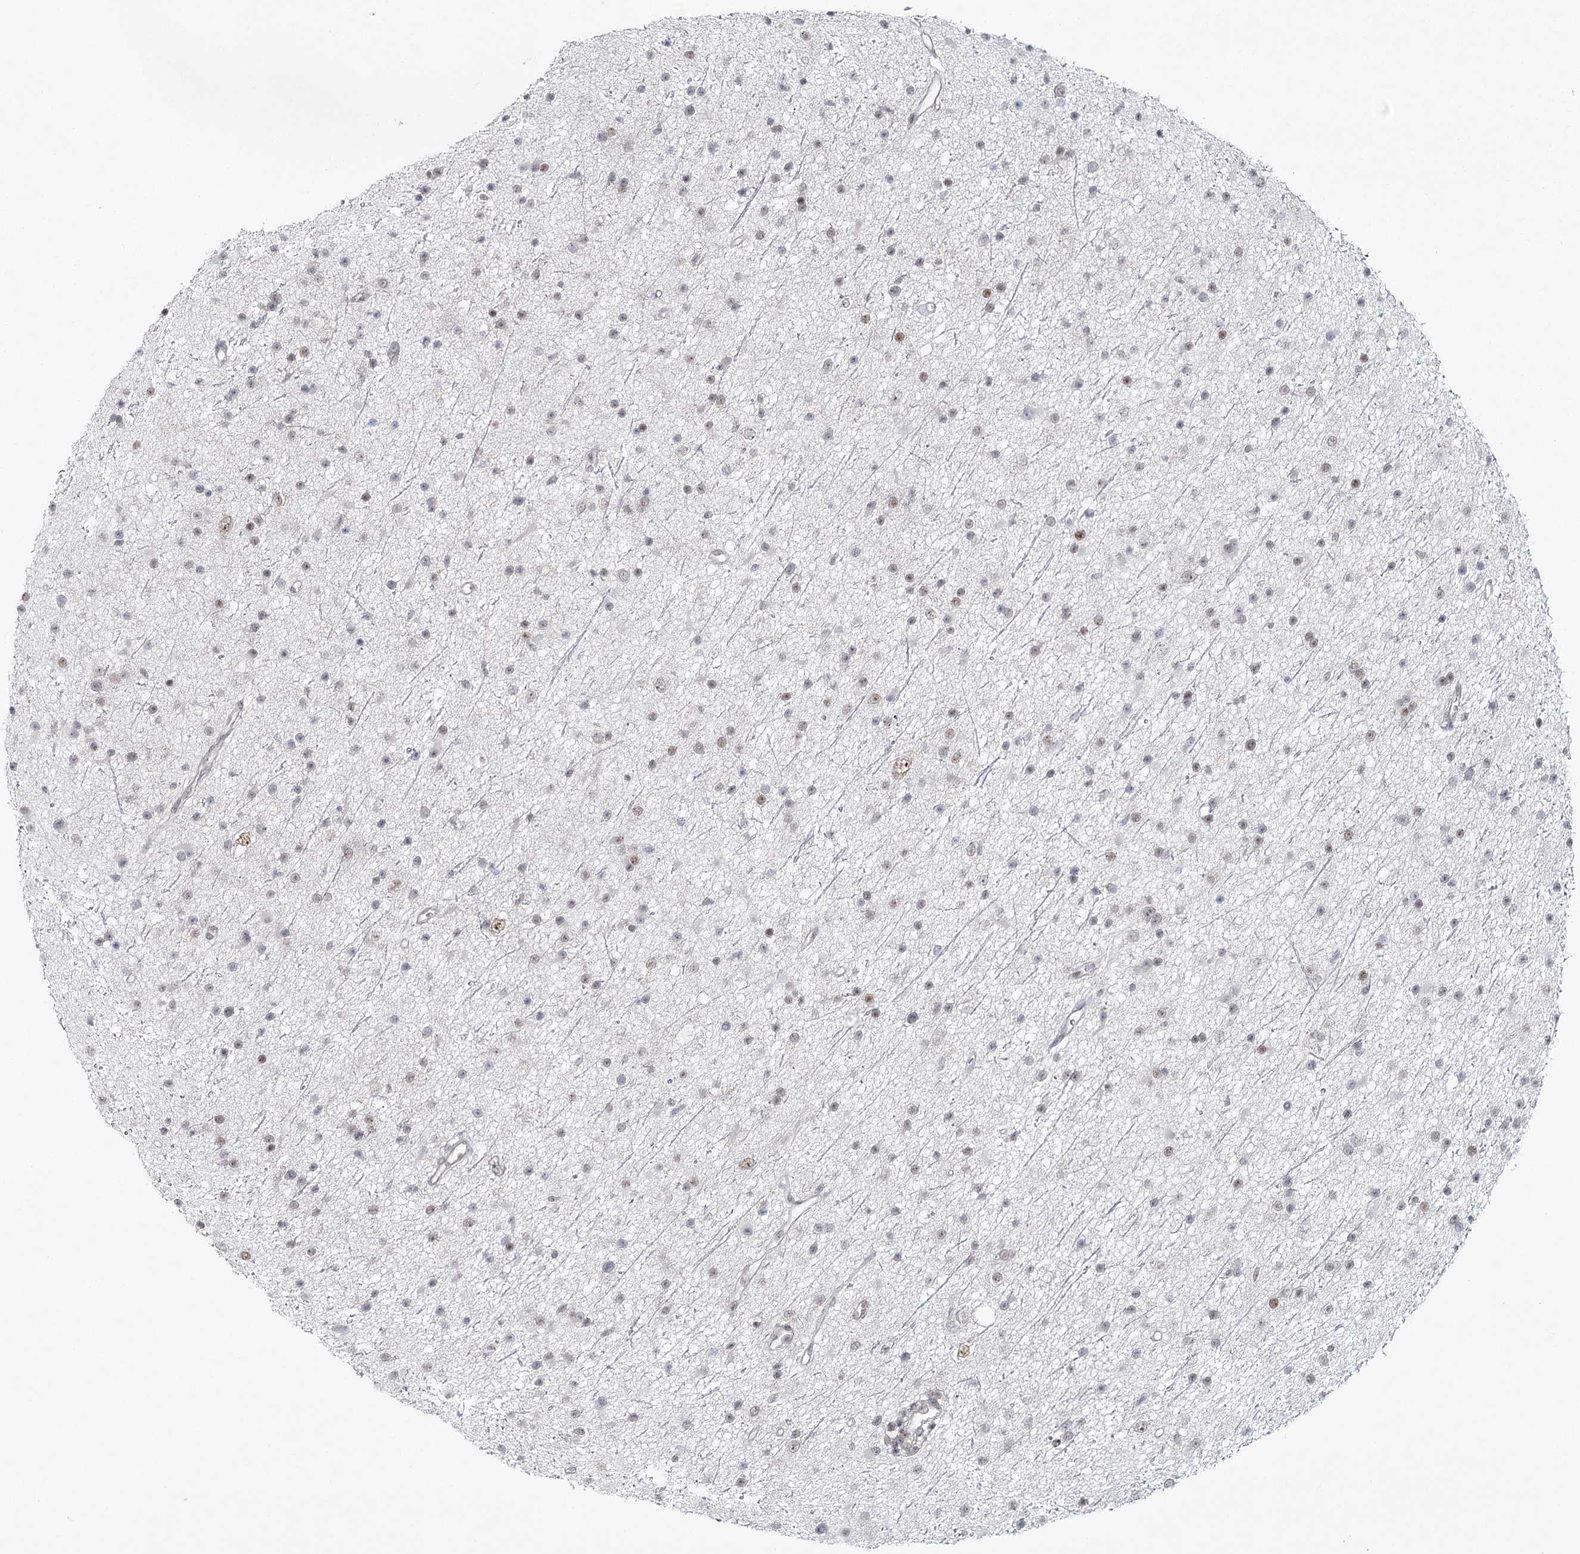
{"staining": {"intensity": "weak", "quantity": "25%-75%", "location": "nuclear"}, "tissue": "glioma", "cell_type": "Tumor cells", "image_type": "cancer", "snomed": [{"axis": "morphology", "description": "Glioma, malignant, Low grade"}, {"axis": "topography", "description": "Cerebral cortex"}], "caption": "Protein expression analysis of human low-grade glioma (malignant) reveals weak nuclear staining in about 25%-75% of tumor cells.", "gene": "ZC3H8", "patient": {"sex": "female", "age": 39}}